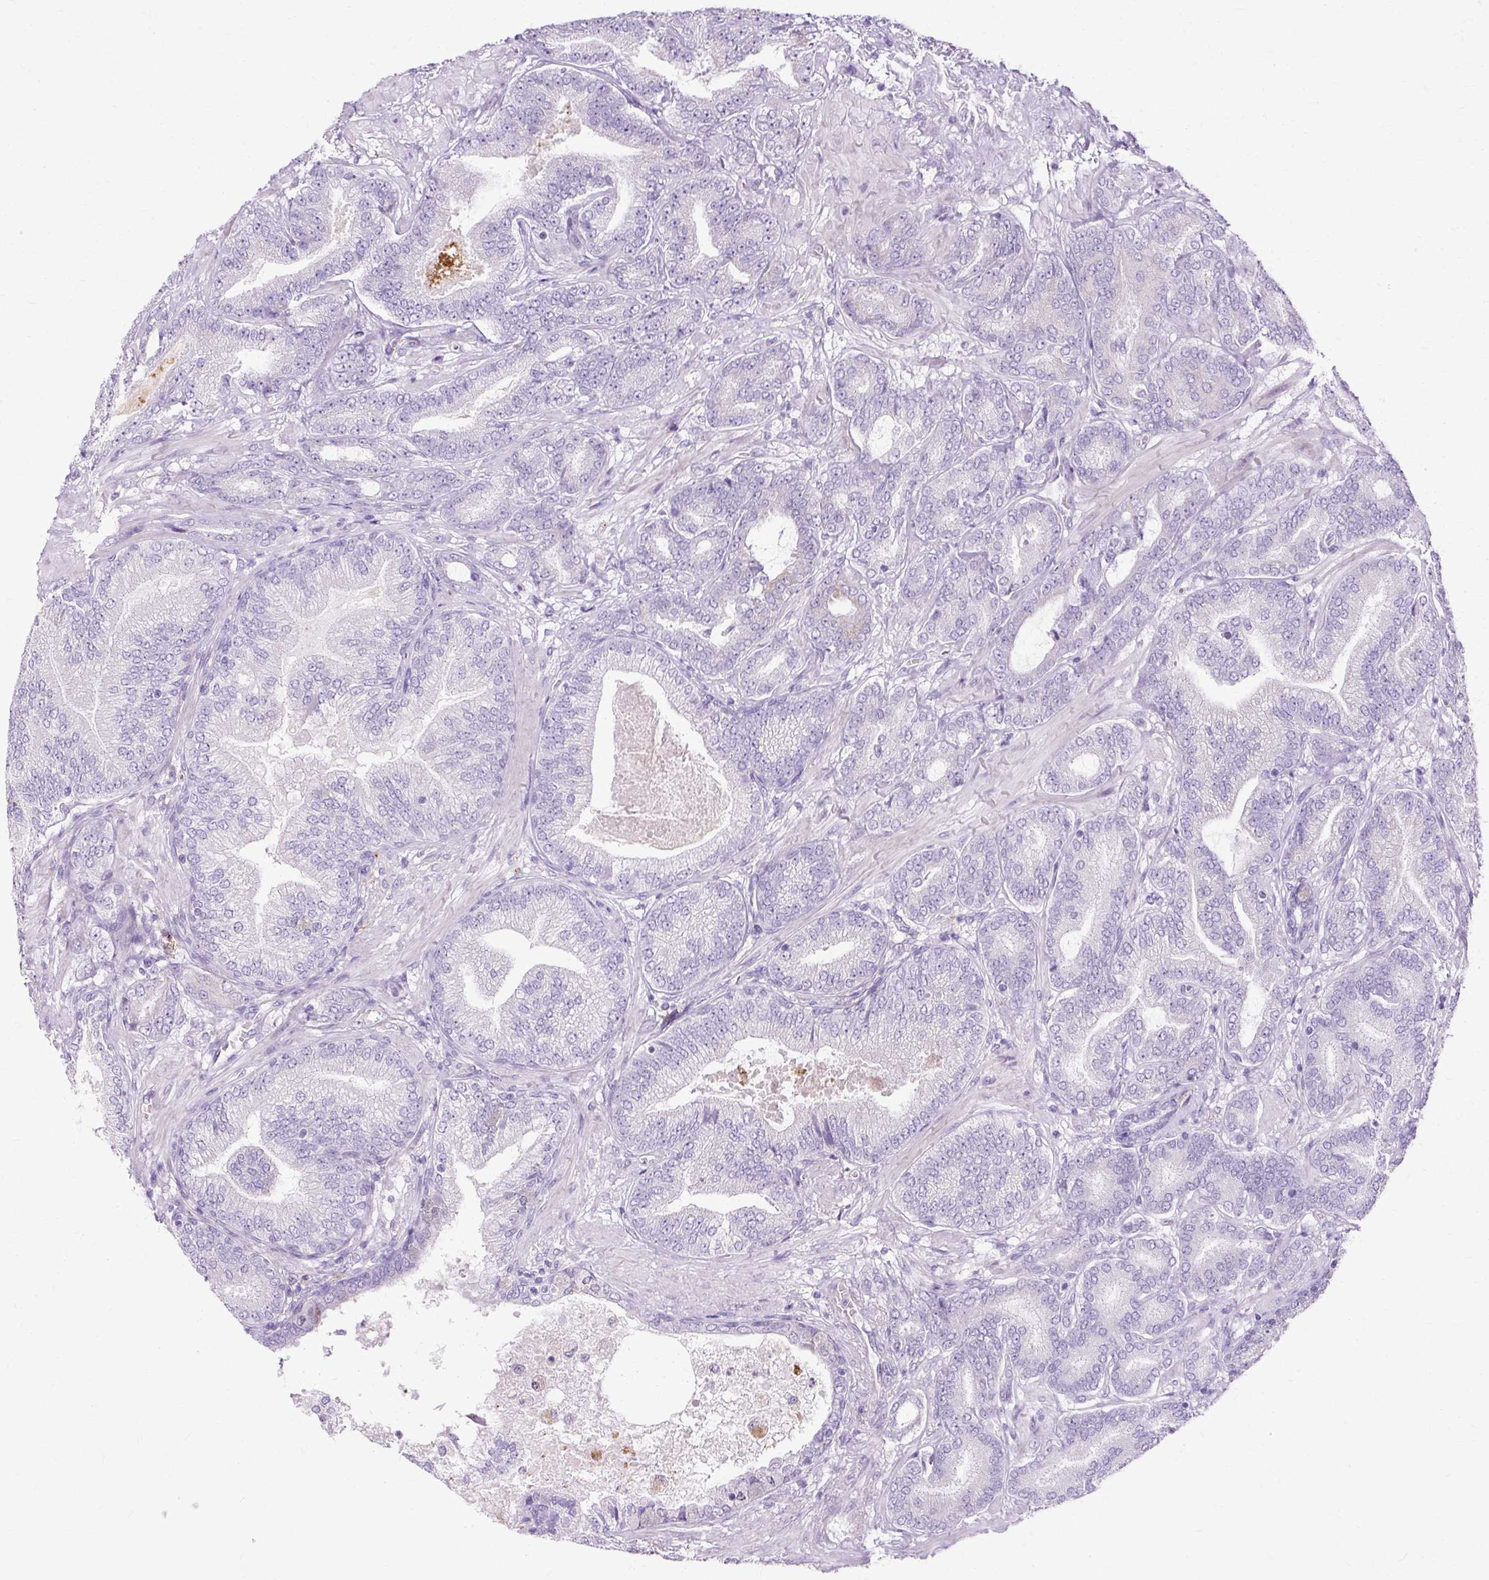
{"staining": {"intensity": "negative", "quantity": "none", "location": "none"}, "tissue": "prostate cancer", "cell_type": "Tumor cells", "image_type": "cancer", "snomed": [{"axis": "morphology", "description": "Adenocarcinoma, Low grade"}, {"axis": "topography", "description": "Prostate and seminal vesicle, NOS"}], "caption": "Human prostate cancer stained for a protein using IHC shows no positivity in tumor cells.", "gene": "HSD11B1", "patient": {"sex": "male", "age": 61}}